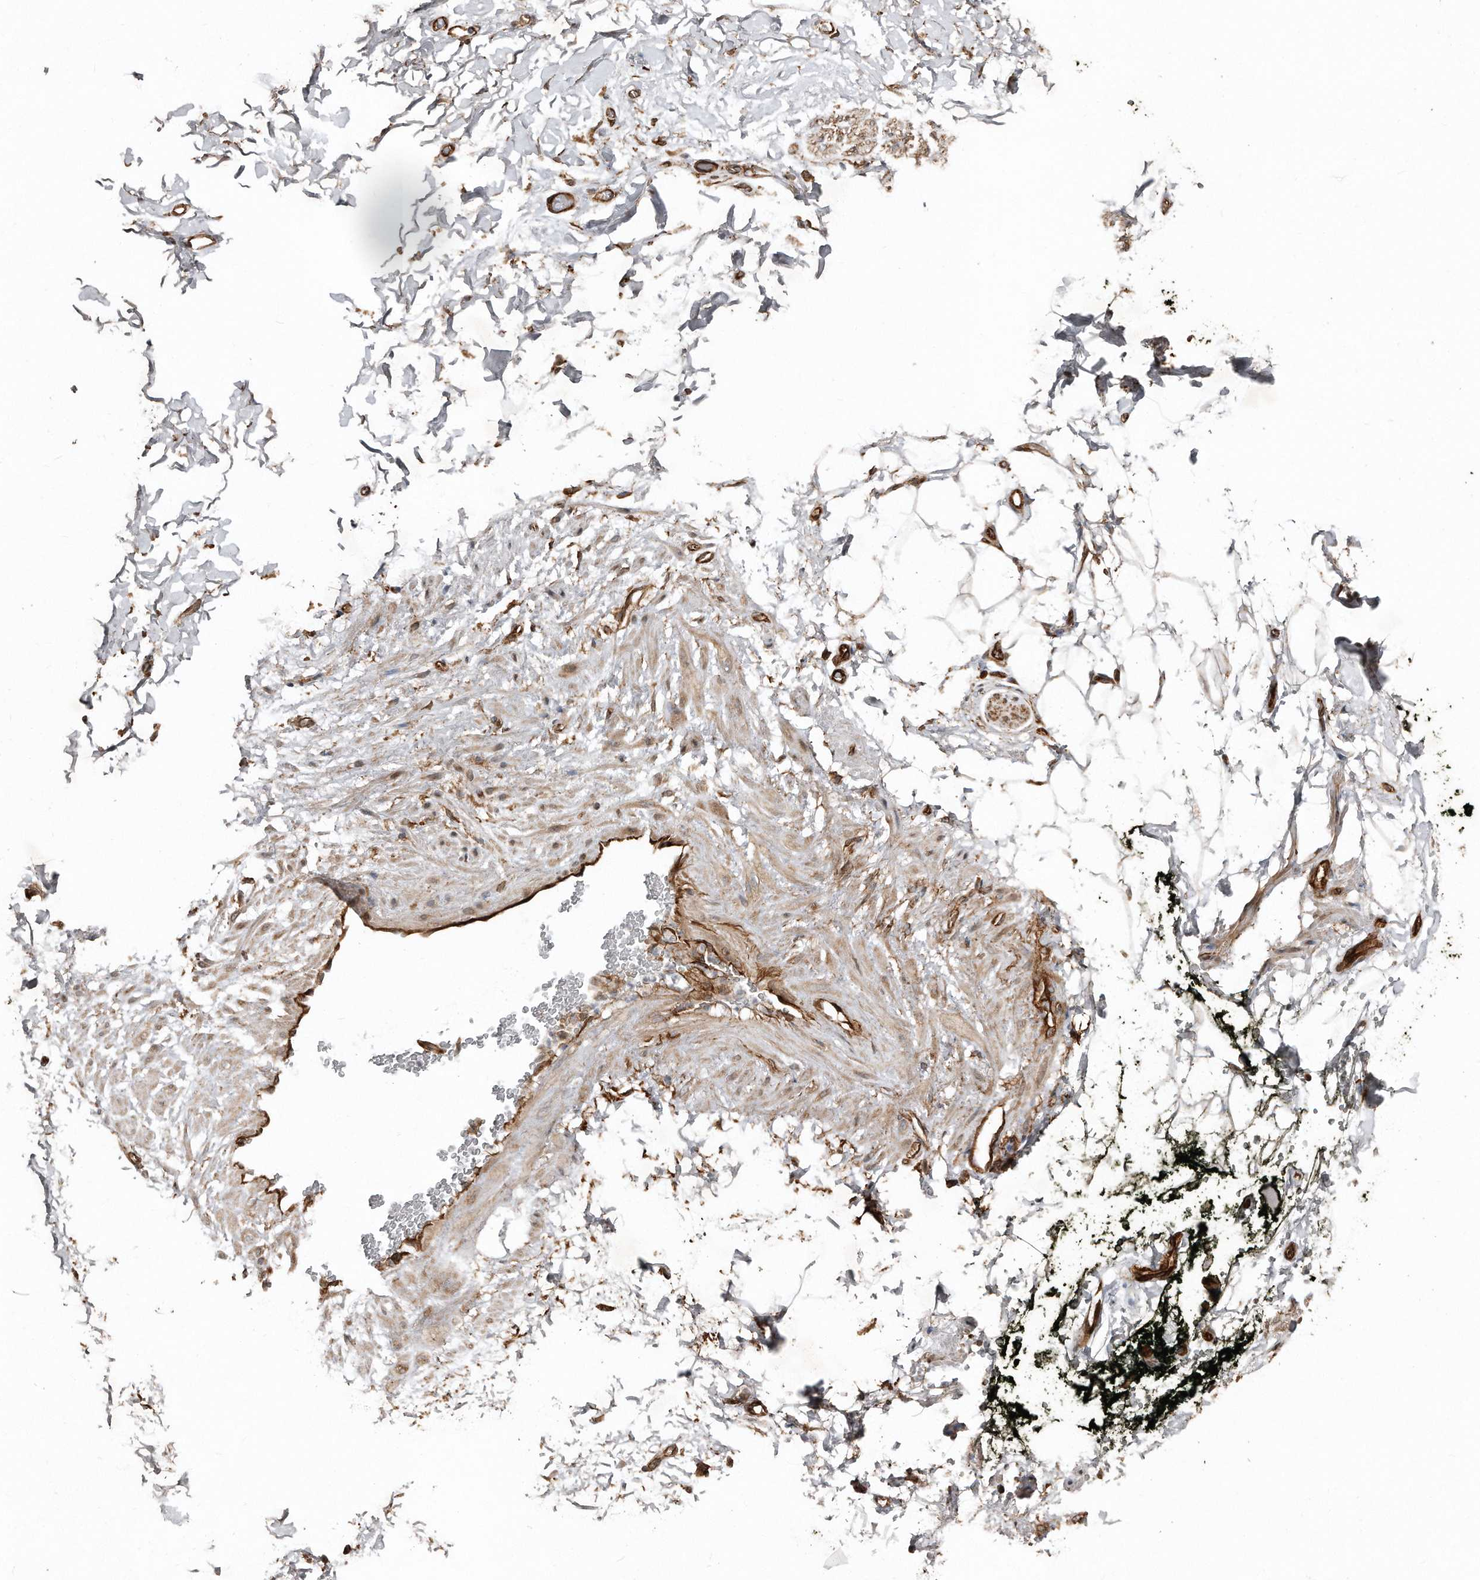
{"staining": {"intensity": "strong", "quantity": ">75%", "location": "cytoplasmic/membranous"}, "tissue": "adipose tissue", "cell_type": "Adipocytes", "image_type": "normal", "snomed": [{"axis": "morphology", "description": "Normal tissue, NOS"}, {"axis": "morphology", "description": "Adenocarcinoma, NOS"}, {"axis": "topography", "description": "Pancreas"}, {"axis": "topography", "description": "Peripheral nerve tissue"}], "caption": "The histopathology image displays staining of unremarkable adipose tissue, revealing strong cytoplasmic/membranous protein expression (brown color) within adipocytes.", "gene": "SNAP47", "patient": {"sex": "male", "age": 59}}